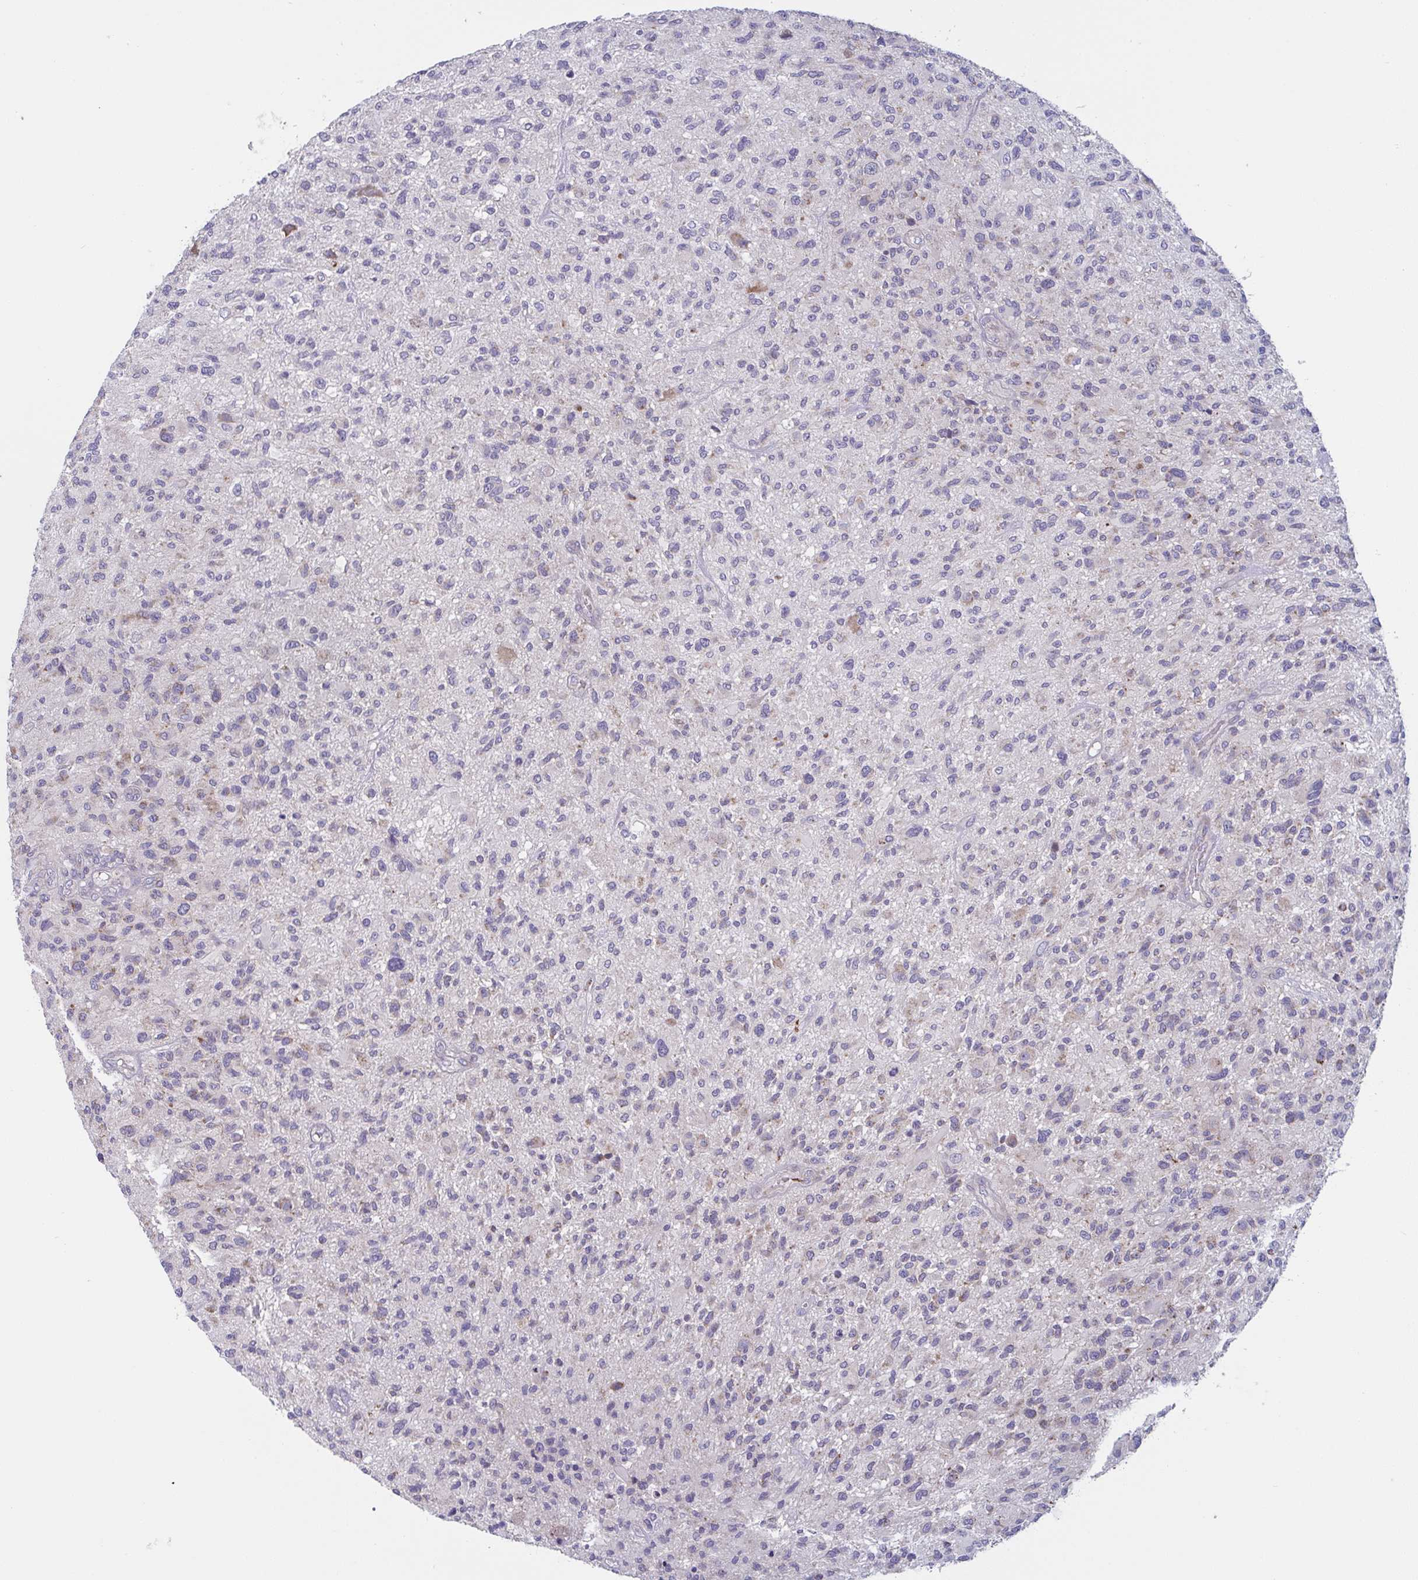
{"staining": {"intensity": "negative", "quantity": "none", "location": "none"}, "tissue": "glioma", "cell_type": "Tumor cells", "image_type": "cancer", "snomed": [{"axis": "morphology", "description": "Glioma, malignant, High grade"}, {"axis": "topography", "description": "Brain"}], "caption": "Tumor cells show no significant positivity in glioma.", "gene": "MRPS2", "patient": {"sex": "male", "age": 47}}